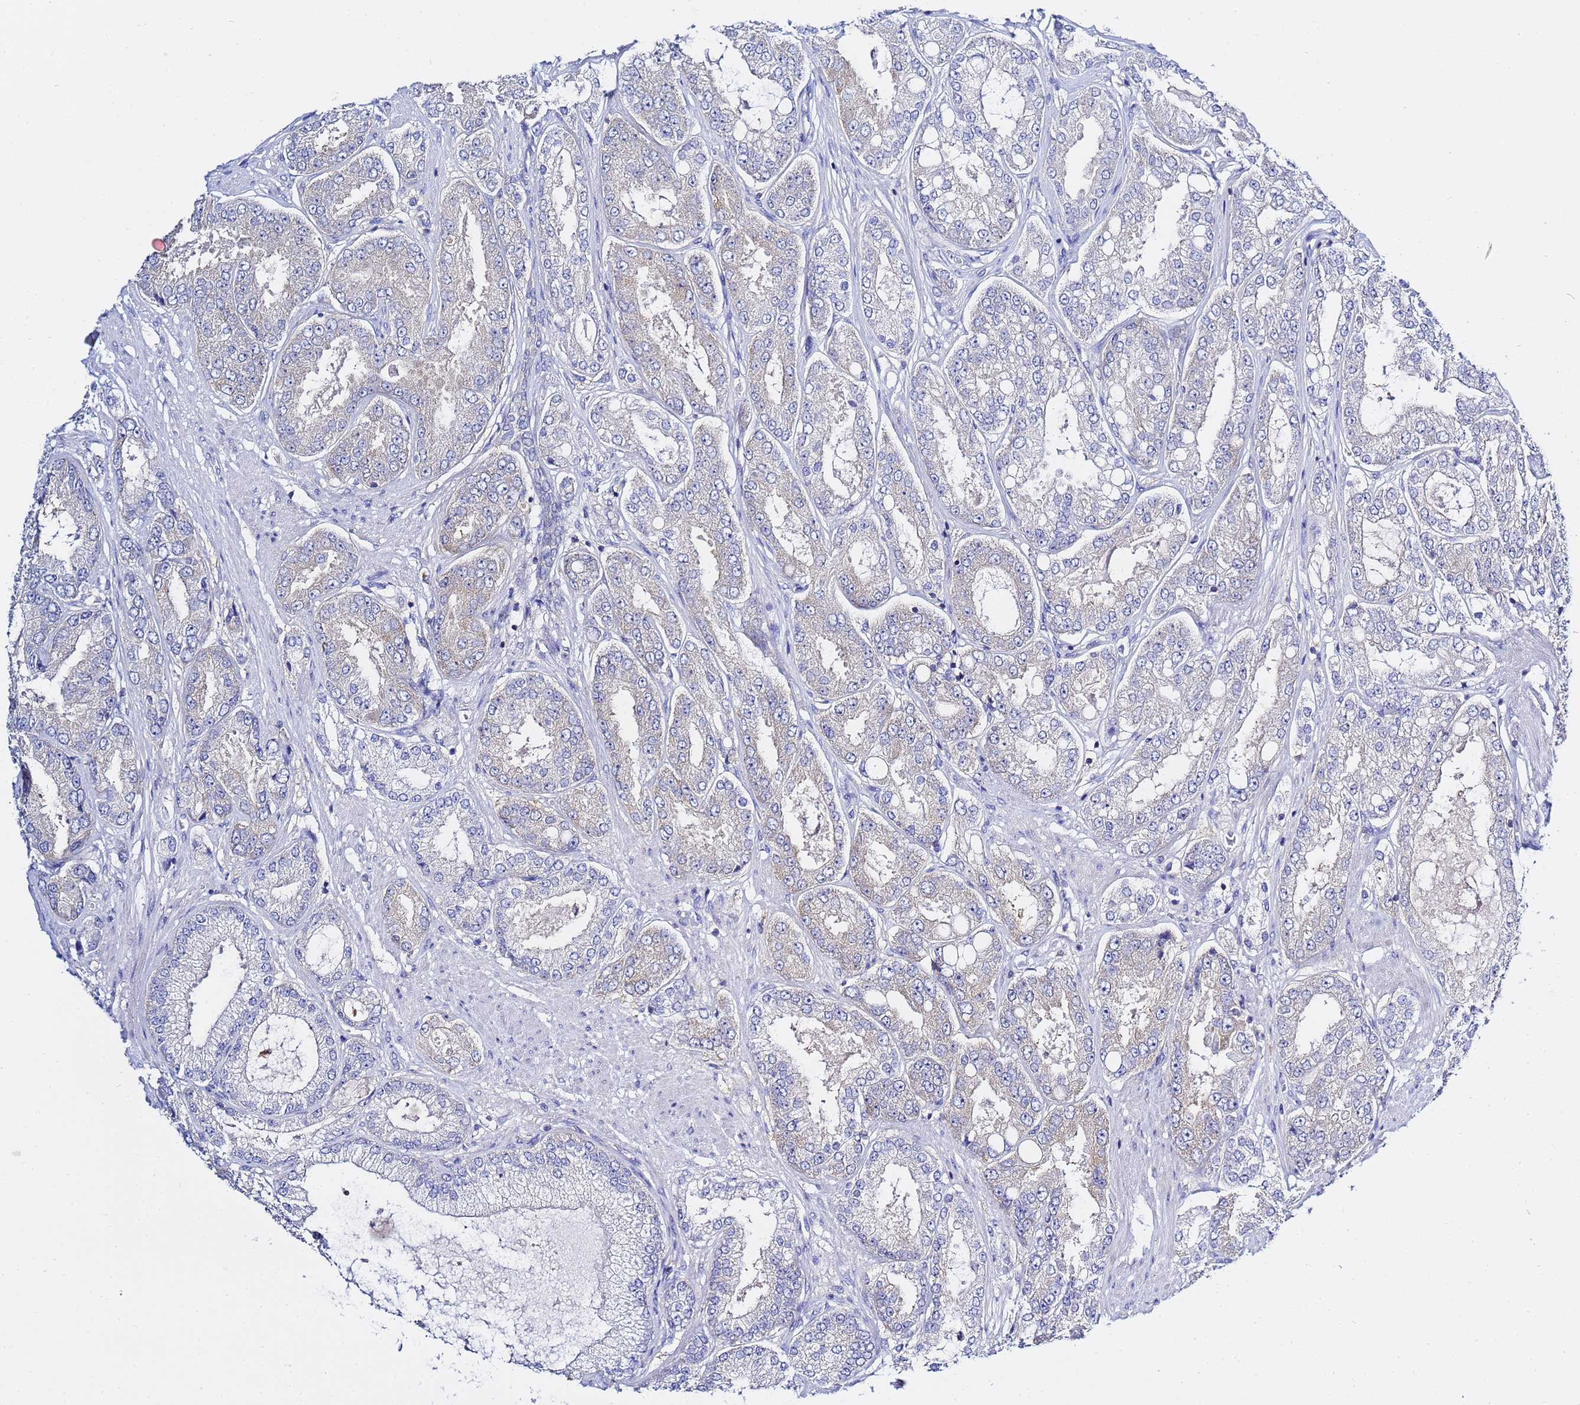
{"staining": {"intensity": "negative", "quantity": "none", "location": "none"}, "tissue": "prostate cancer", "cell_type": "Tumor cells", "image_type": "cancer", "snomed": [{"axis": "morphology", "description": "Adenocarcinoma, High grade"}, {"axis": "topography", "description": "Prostate"}], "caption": "High-grade adenocarcinoma (prostate) stained for a protein using IHC shows no expression tumor cells.", "gene": "LENG1", "patient": {"sex": "male", "age": 71}}